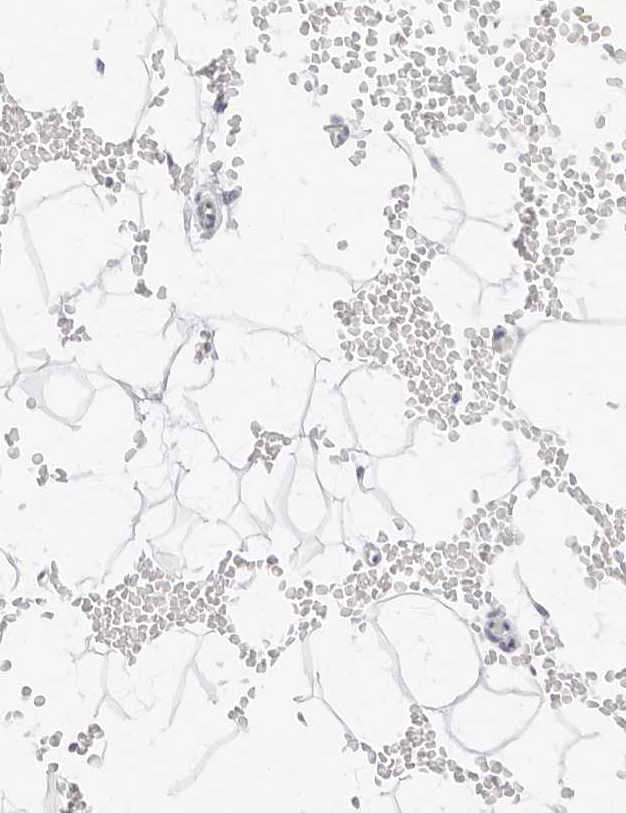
{"staining": {"intensity": "negative", "quantity": "none", "location": "none"}, "tissue": "adipose tissue", "cell_type": "Adipocytes", "image_type": "normal", "snomed": [{"axis": "morphology", "description": "Normal tissue, NOS"}, {"axis": "topography", "description": "Breast"}], "caption": "Immunohistochemistry of benign human adipose tissue reveals no expression in adipocytes. (DAB (3,3'-diaminobenzidine) IHC with hematoxylin counter stain).", "gene": "PCDH19", "patient": {"sex": "female", "age": 23}}